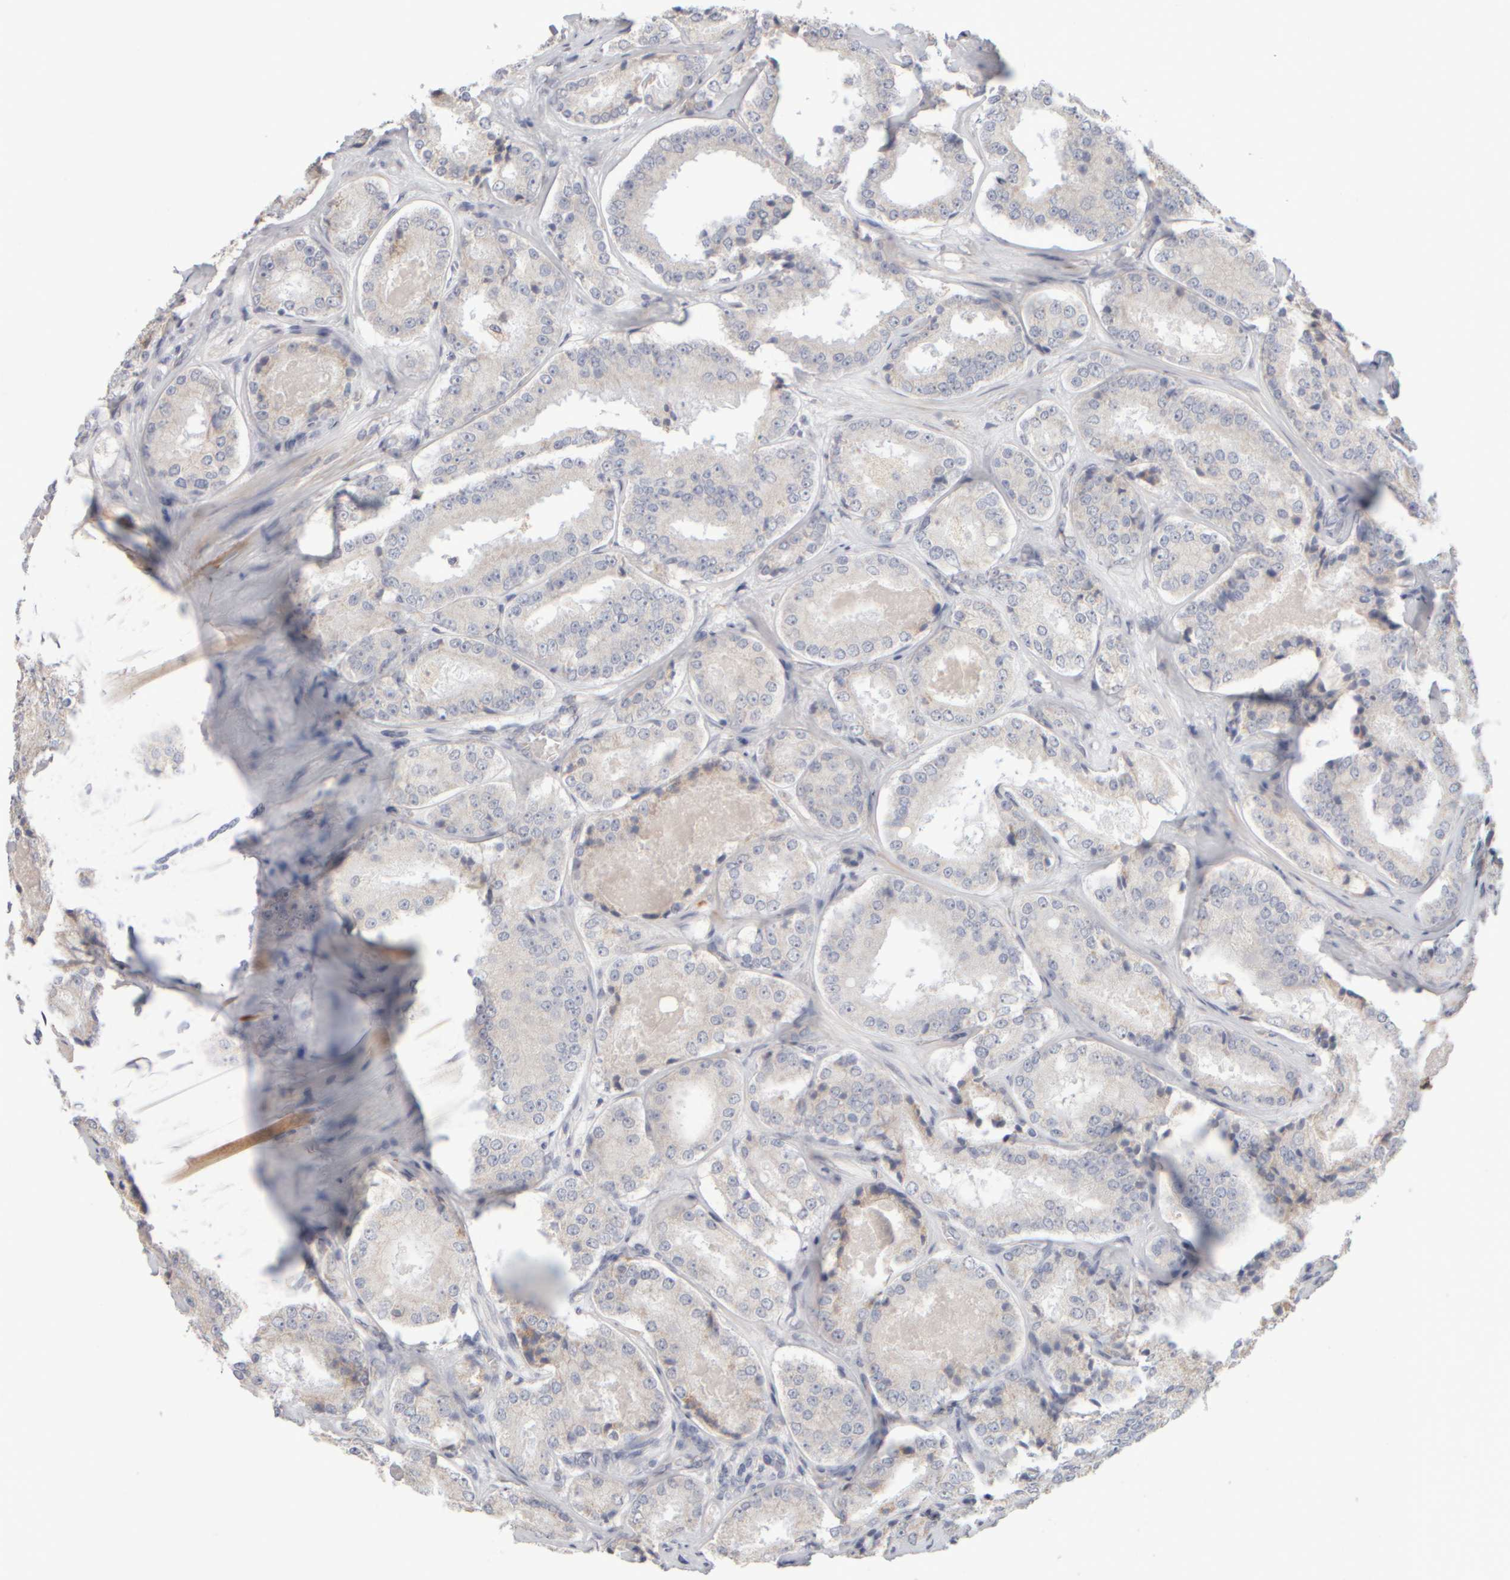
{"staining": {"intensity": "negative", "quantity": "none", "location": "none"}, "tissue": "prostate cancer", "cell_type": "Tumor cells", "image_type": "cancer", "snomed": [{"axis": "morphology", "description": "Adenocarcinoma, High grade"}, {"axis": "topography", "description": "Prostate"}], "caption": "Prostate cancer was stained to show a protein in brown. There is no significant staining in tumor cells. (DAB immunohistochemistry visualized using brightfield microscopy, high magnification).", "gene": "ZNF112", "patient": {"sex": "male", "age": 65}}